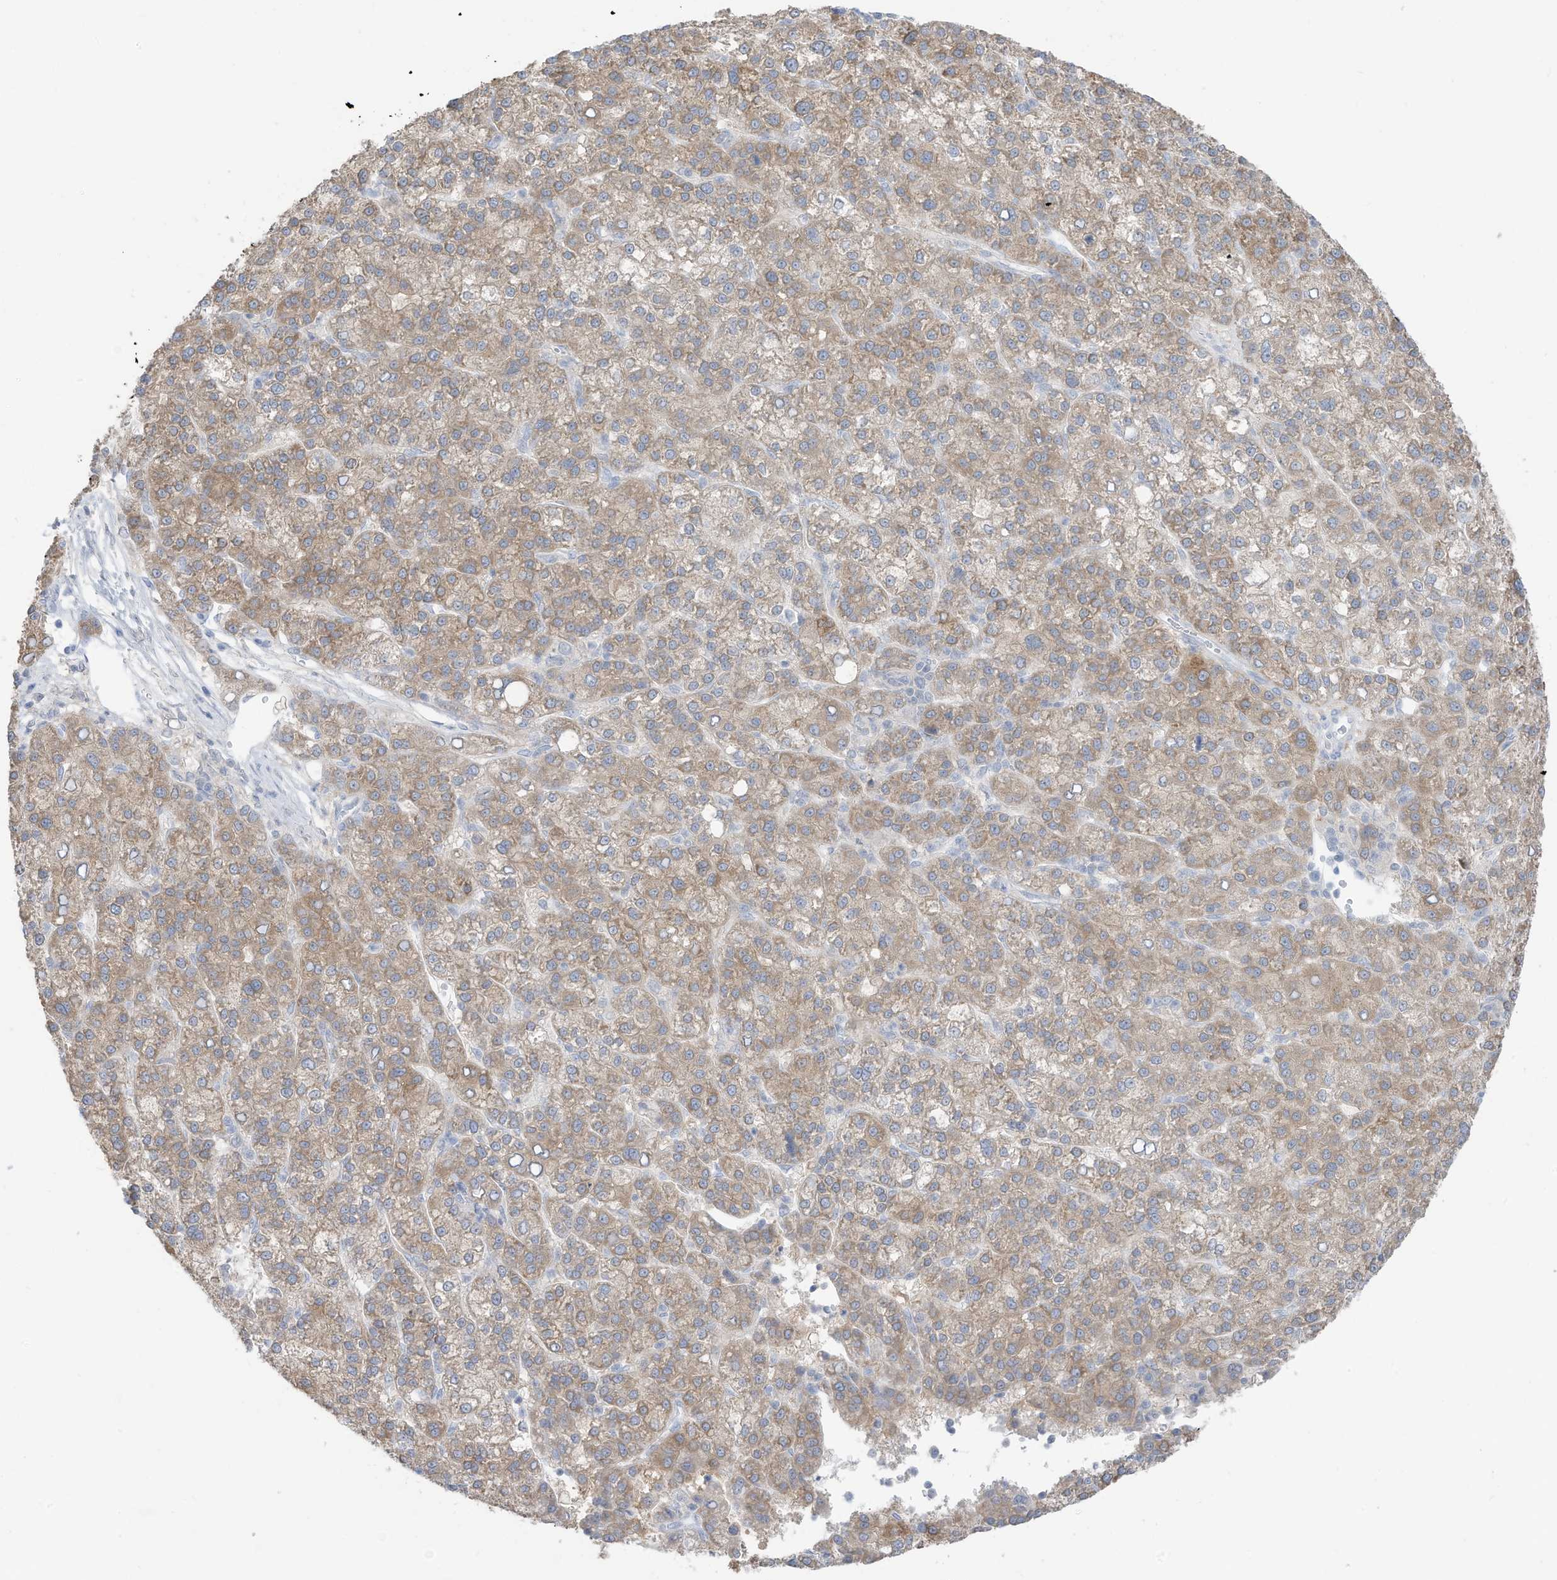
{"staining": {"intensity": "weak", "quantity": ">75%", "location": "cytoplasmic/membranous"}, "tissue": "liver cancer", "cell_type": "Tumor cells", "image_type": "cancer", "snomed": [{"axis": "morphology", "description": "Carcinoma, Hepatocellular, NOS"}, {"axis": "topography", "description": "Liver"}], "caption": "Immunohistochemical staining of human liver cancer displays low levels of weak cytoplasmic/membranous protein expression in approximately >75% of tumor cells.", "gene": "OGT", "patient": {"sex": "female", "age": 58}}